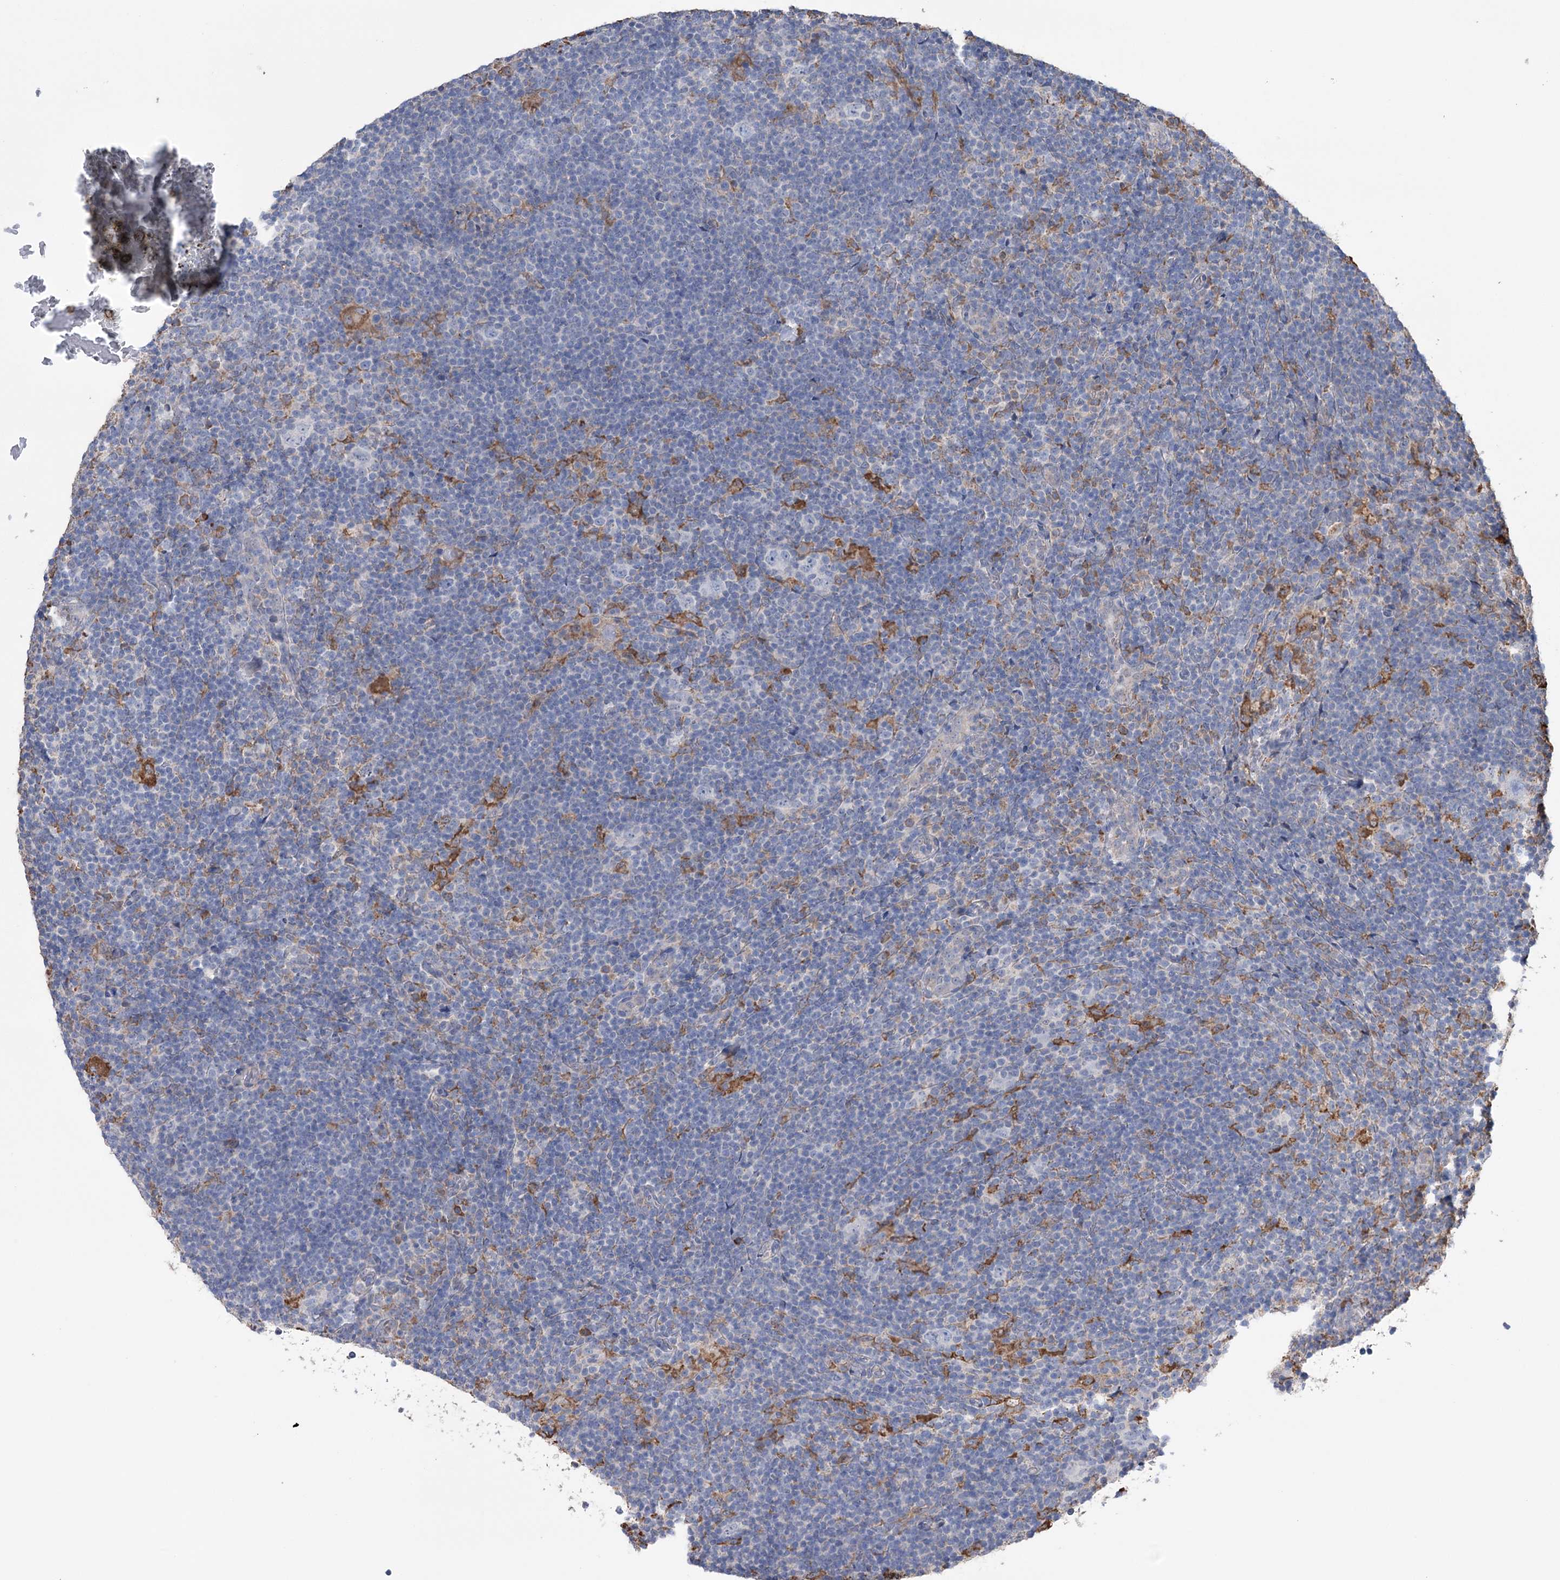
{"staining": {"intensity": "negative", "quantity": "none", "location": "none"}, "tissue": "lymphoma", "cell_type": "Tumor cells", "image_type": "cancer", "snomed": [{"axis": "morphology", "description": "Hodgkin's disease, NOS"}, {"axis": "topography", "description": "Lymph node"}], "caption": "Hodgkin's disease stained for a protein using IHC reveals no expression tumor cells.", "gene": "TRIM71", "patient": {"sex": "female", "age": 57}}